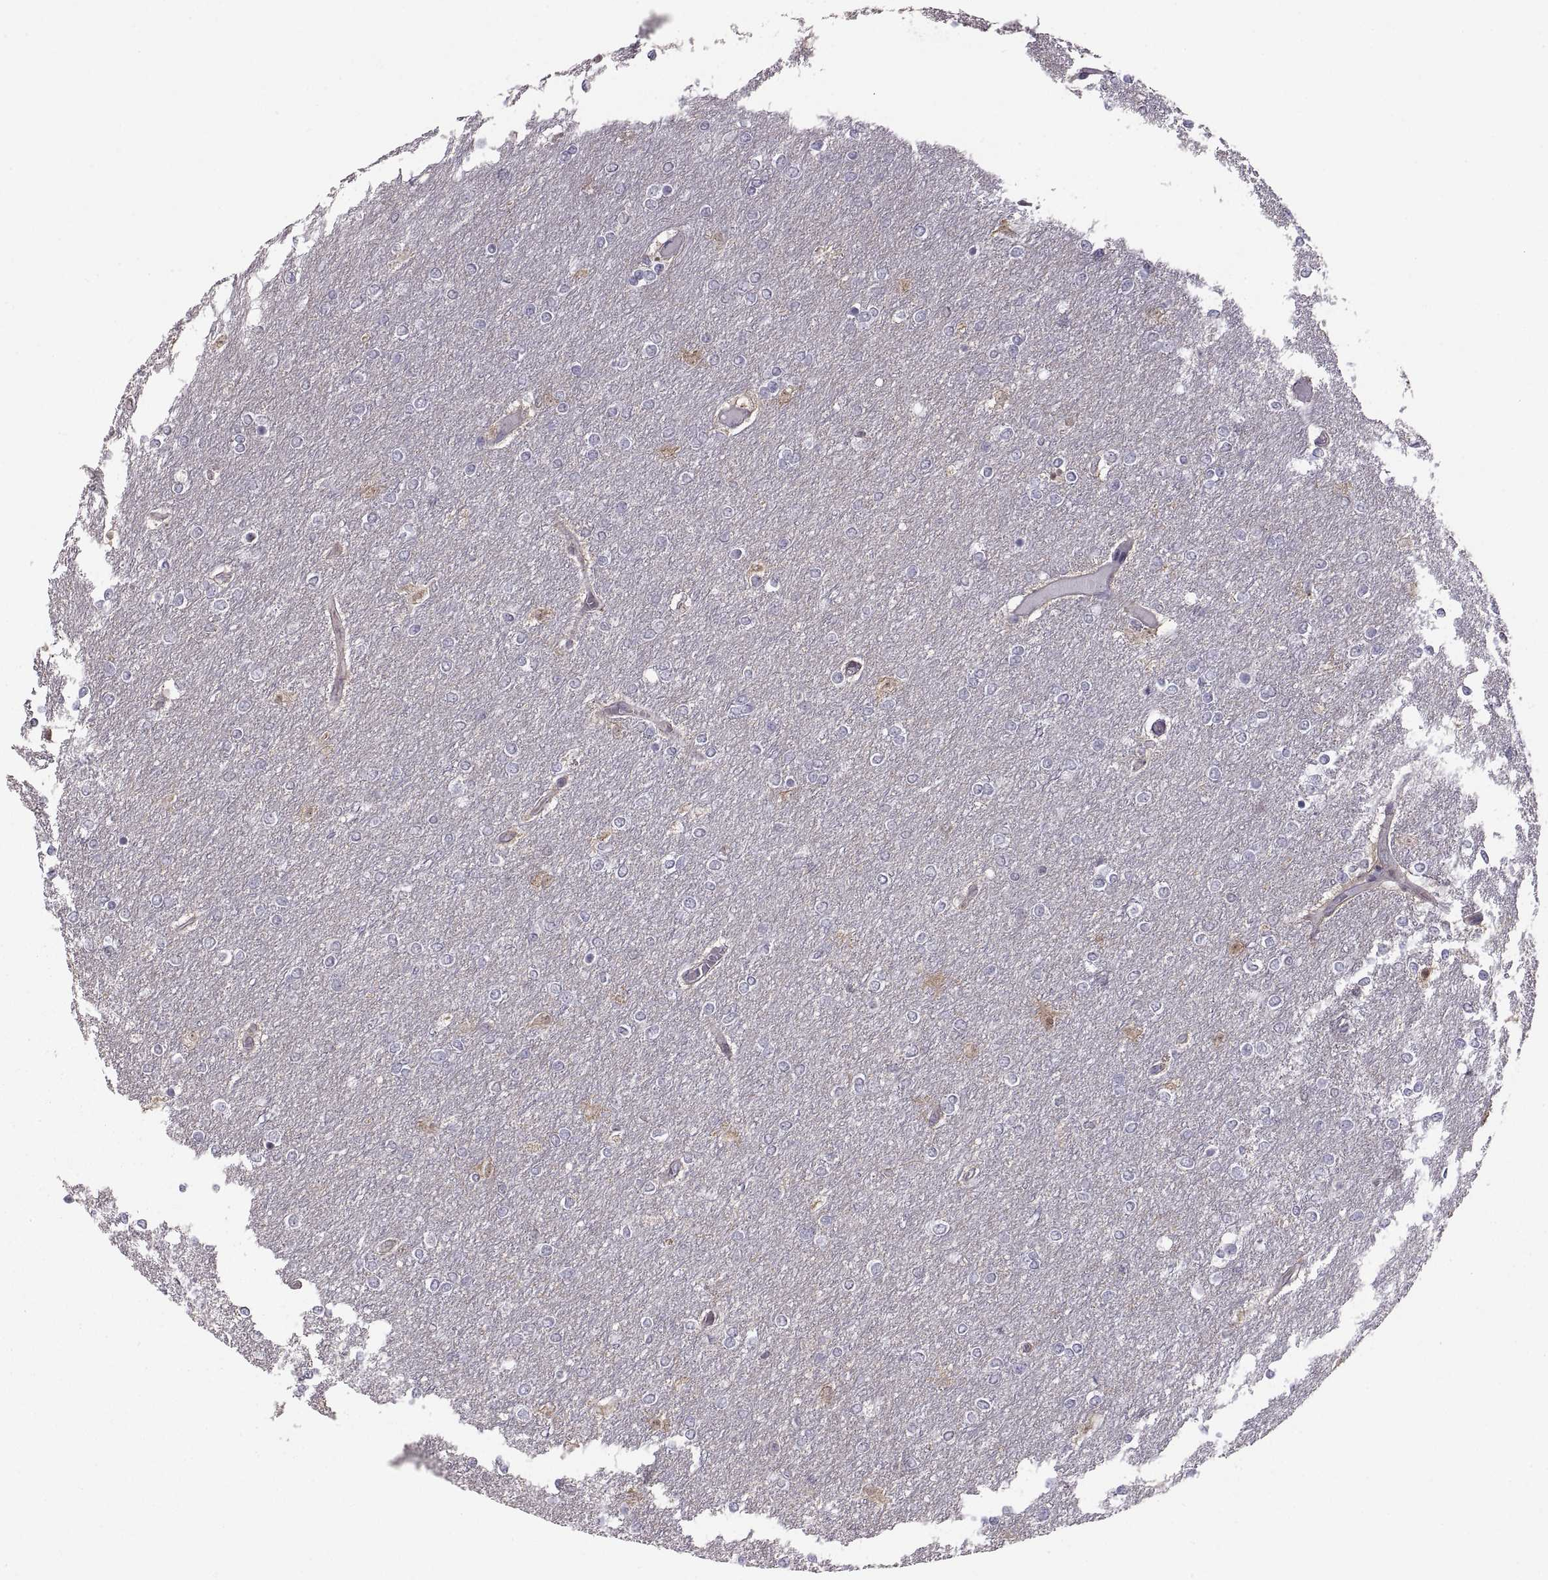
{"staining": {"intensity": "negative", "quantity": "none", "location": "none"}, "tissue": "glioma", "cell_type": "Tumor cells", "image_type": "cancer", "snomed": [{"axis": "morphology", "description": "Glioma, malignant, High grade"}, {"axis": "topography", "description": "Brain"}], "caption": "This is an immunohistochemistry photomicrograph of glioma. There is no staining in tumor cells.", "gene": "EZR", "patient": {"sex": "female", "age": 61}}